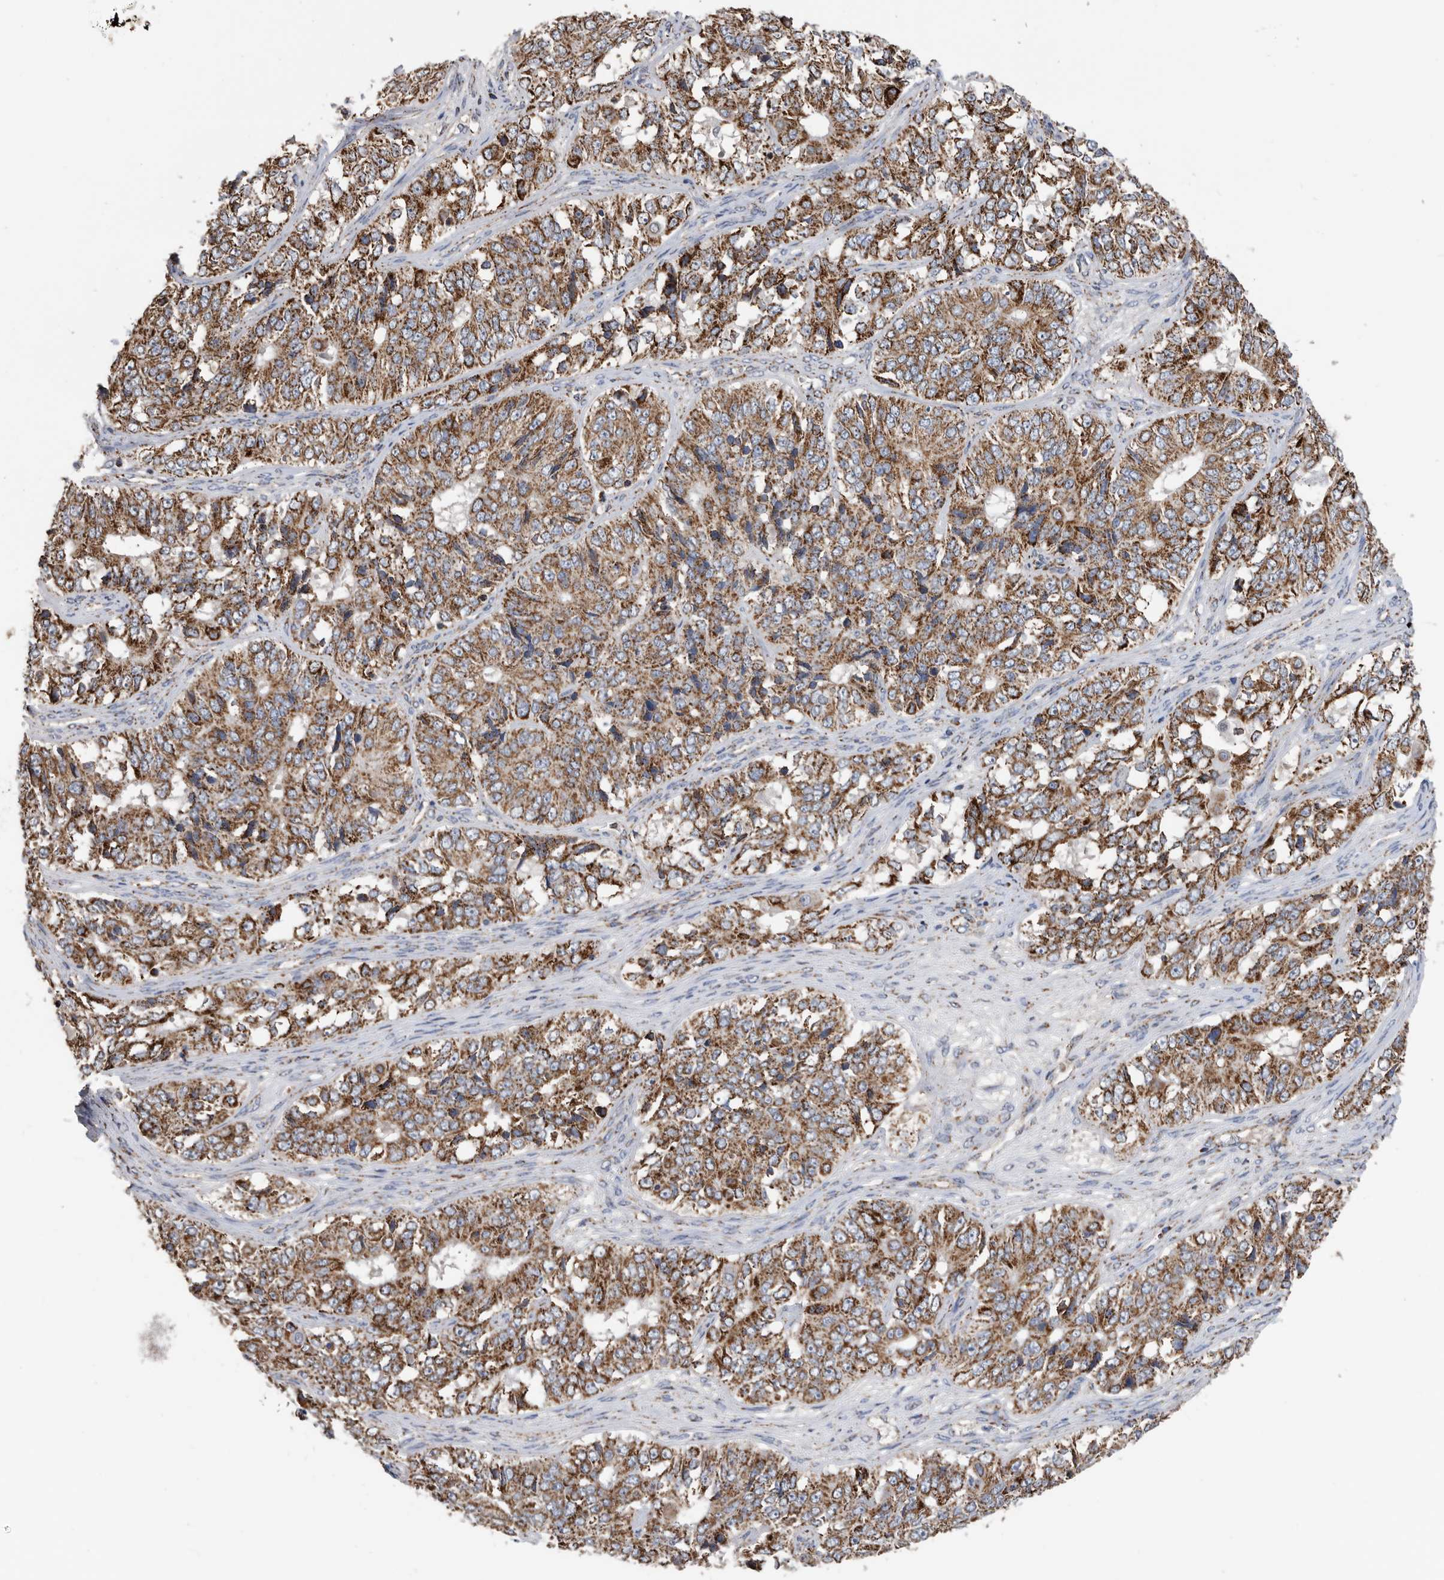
{"staining": {"intensity": "strong", "quantity": ">75%", "location": "cytoplasmic/membranous"}, "tissue": "ovarian cancer", "cell_type": "Tumor cells", "image_type": "cancer", "snomed": [{"axis": "morphology", "description": "Carcinoma, endometroid"}, {"axis": "topography", "description": "Ovary"}], "caption": "Human endometroid carcinoma (ovarian) stained for a protein (brown) shows strong cytoplasmic/membranous positive expression in approximately >75% of tumor cells.", "gene": "WFDC1", "patient": {"sex": "female", "age": 51}}